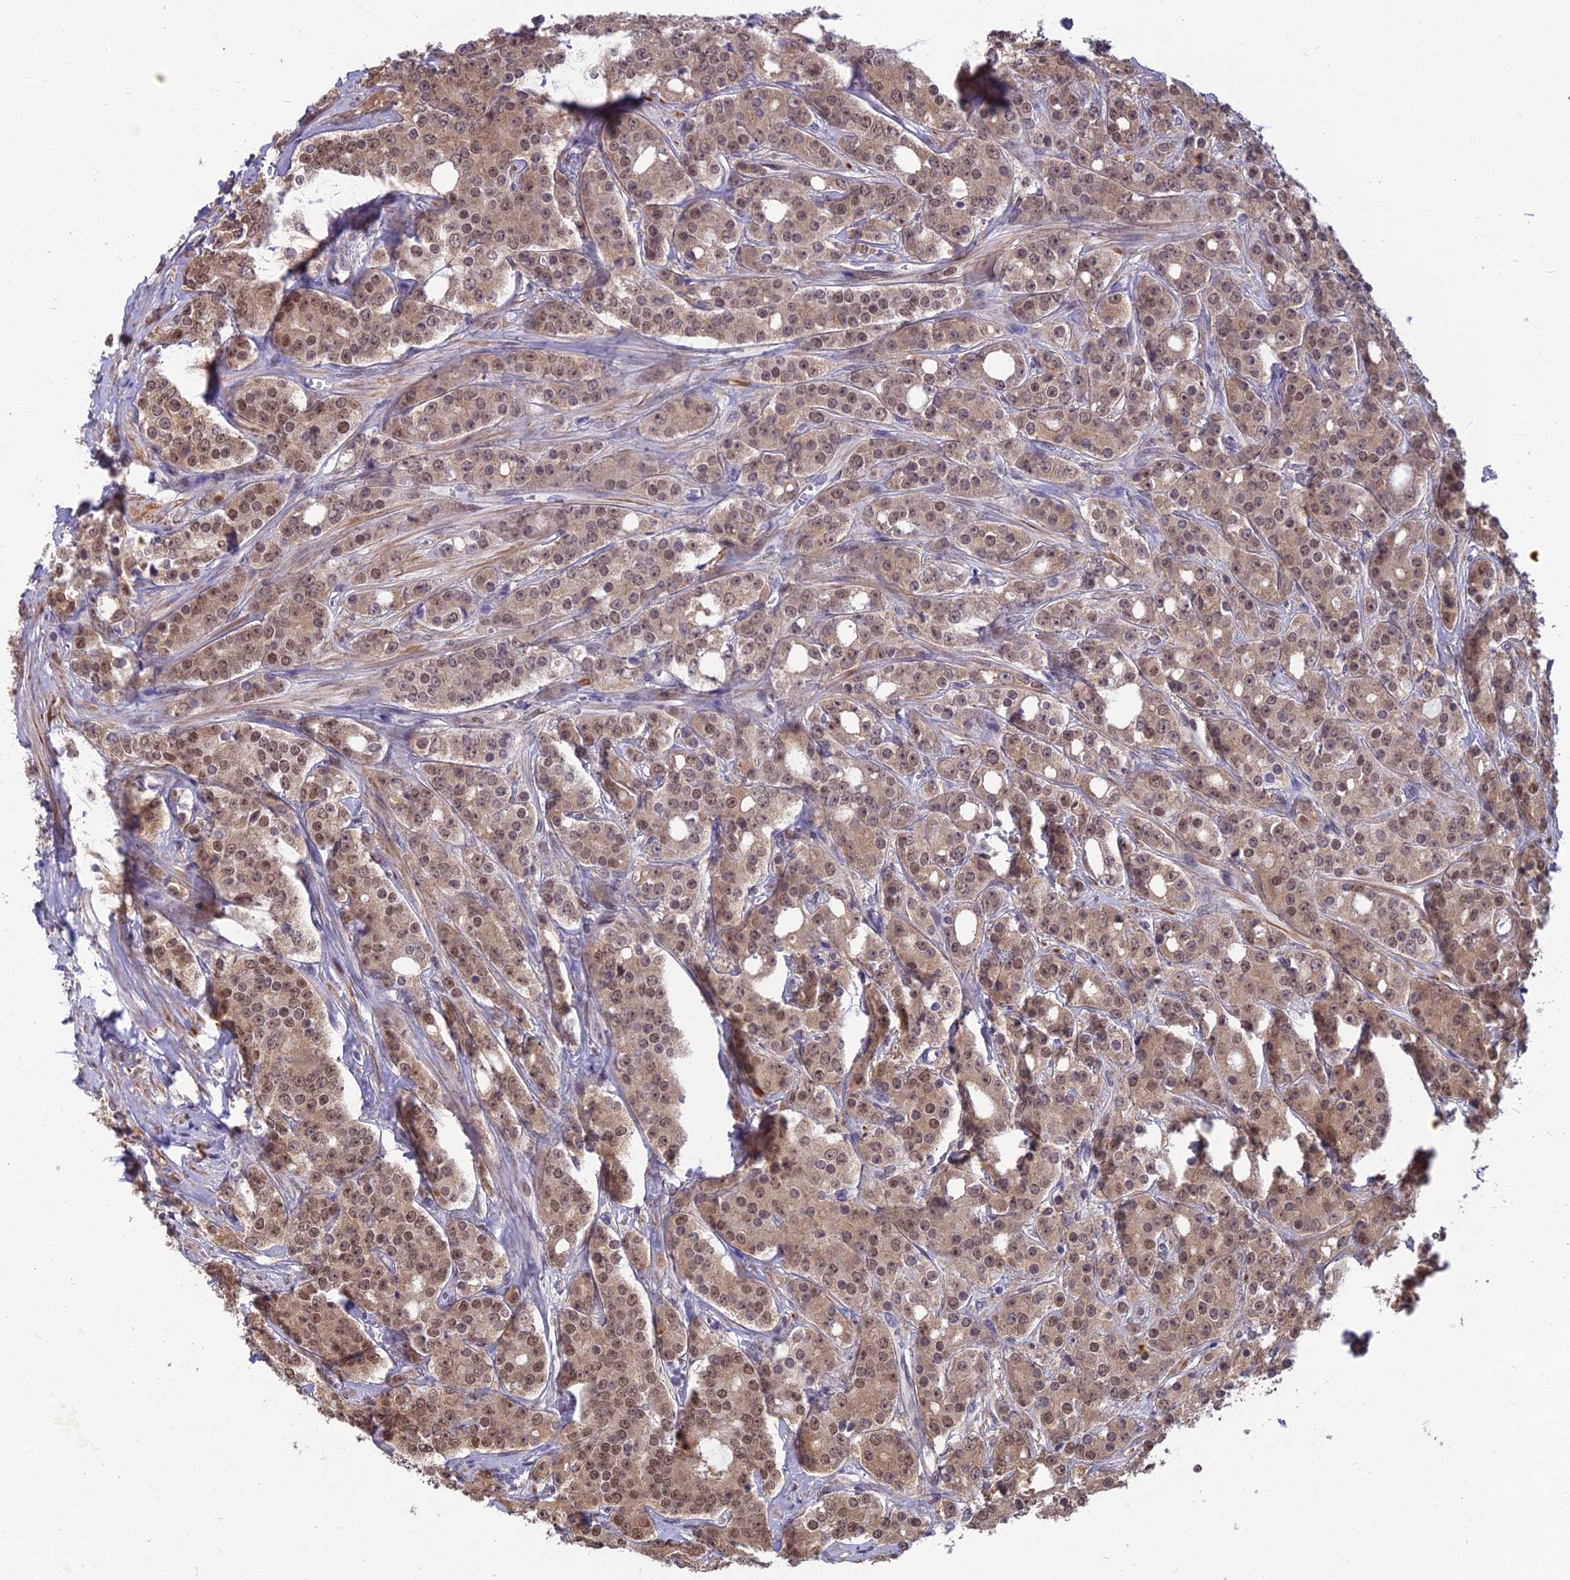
{"staining": {"intensity": "moderate", "quantity": ">75%", "location": "nuclear"}, "tissue": "prostate cancer", "cell_type": "Tumor cells", "image_type": "cancer", "snomed": [{"axis": "morphology", "description": "Adenocarcinoma, High grade"}, {"axis": "topography", "description": "Prostate"}], "caption": "Protein expression by IHC exhibits moderate nuclear expression in approximately >75% of tumor cells in prostate cancer (high-grade adenocarcinoma). Using DAB (3,3'-diaminobenzidine) (brown) and hematoxylin (blue) stains, captured at high magnification using brightfield microscopy.", "gene": "NR4A3", "patient": {"sex": "male", "age": 62}}